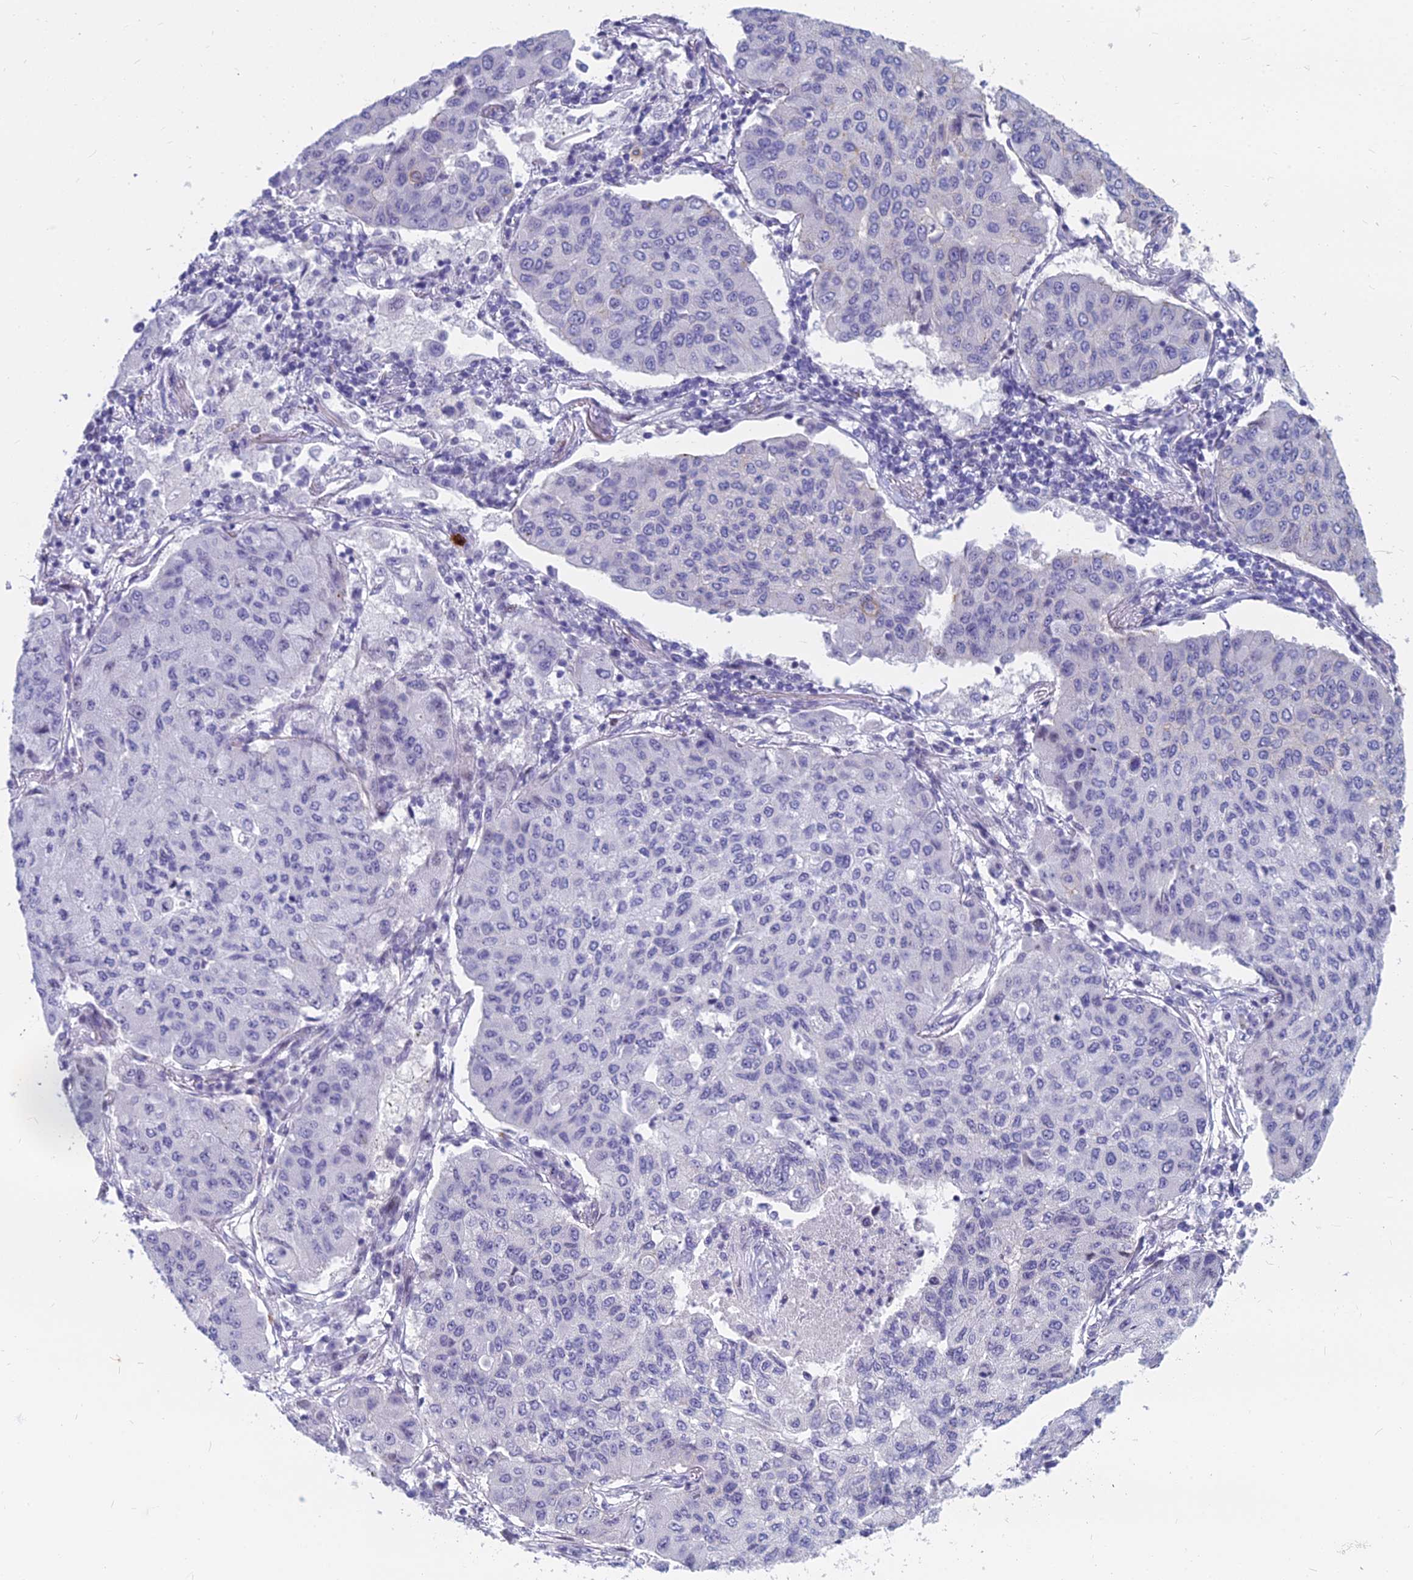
{"staining": {"intensity": "weak", "quantity": "<25%", "location": "cytoplasmic/membranous"}, "tissue": "lung cancer", "cell_type": "Tumor cells", "image_type": "cancer", "snomed": [{"axis": "morphology", "description": "Squamous cell carcinoma, NOS"}, {"axis": "topography", "description": "Lung"}], "caption": "A high-resolution histopathology image shows immunohistochemistry (IHC) staining of lung squamous cell carcinoma, which demonstrates no significant expression in tumor cells. Nuclei are stained in blue.", "gene": "MYBPC2", "patient": {"sex": "male", "age": 74}}